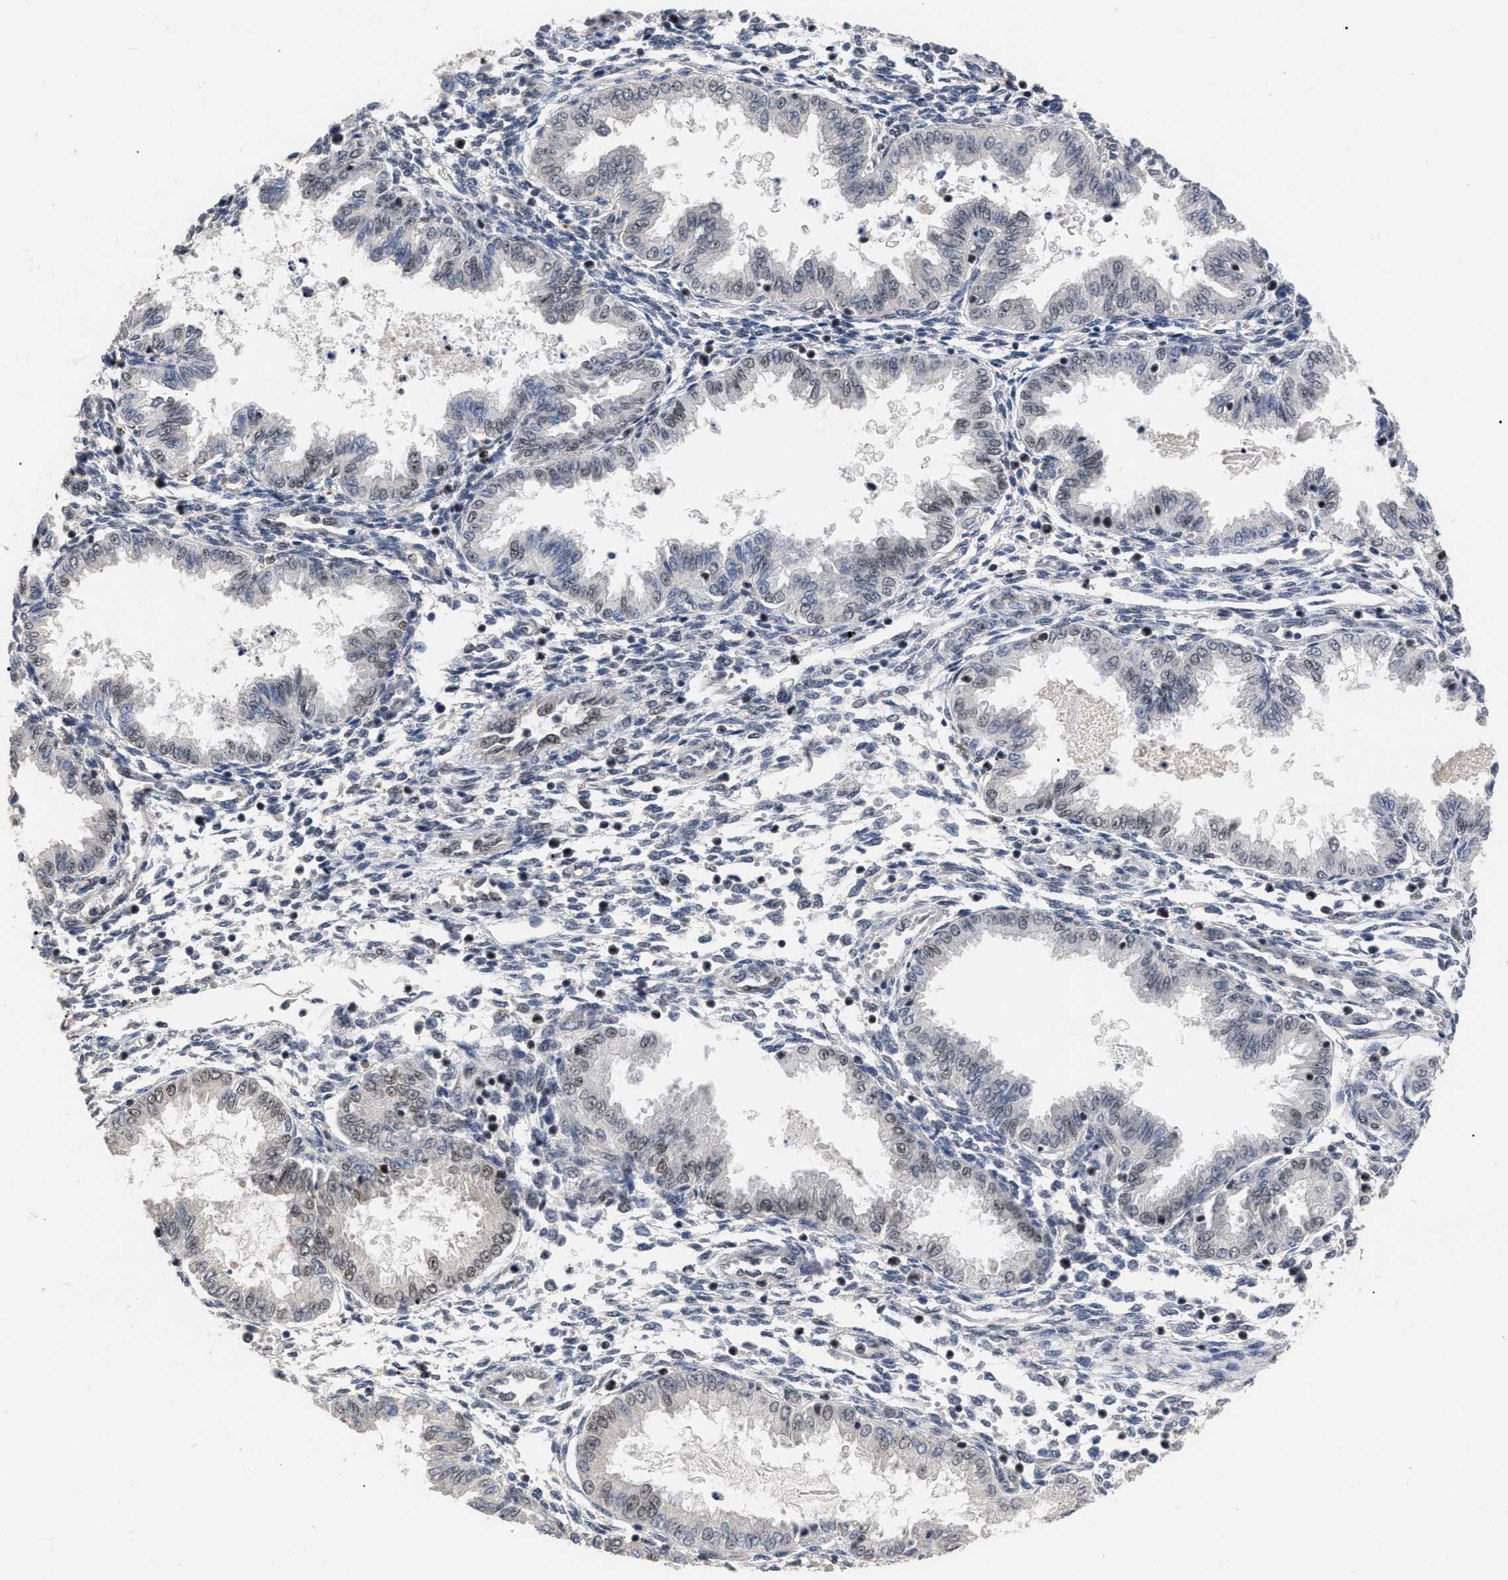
{"staining": {"intensity": "weak", "quantity": "25%-75%", "location": "nuclear"}, "tissue": "endometrium", "cell_type": "Cells in endometrial stroma", "image_type": "normal", "snomed": [{"axis": "morphology", "description": "Normal tissue, NOS"}, {"axis": "topography", "description": "Endometrium"}], "caption": "Weak nuclear positivity is identified in approximately 25%-75% of cells in endometrial stroma in normal endometrium. Using DAB (3,3'-diaminobenzidine) (brown) and hematoxylin (blue) stains, captured at high magnification using brightfield microscopy.", "gene": "JAZF1", "patient": {"sex": "female", "age": 33}}